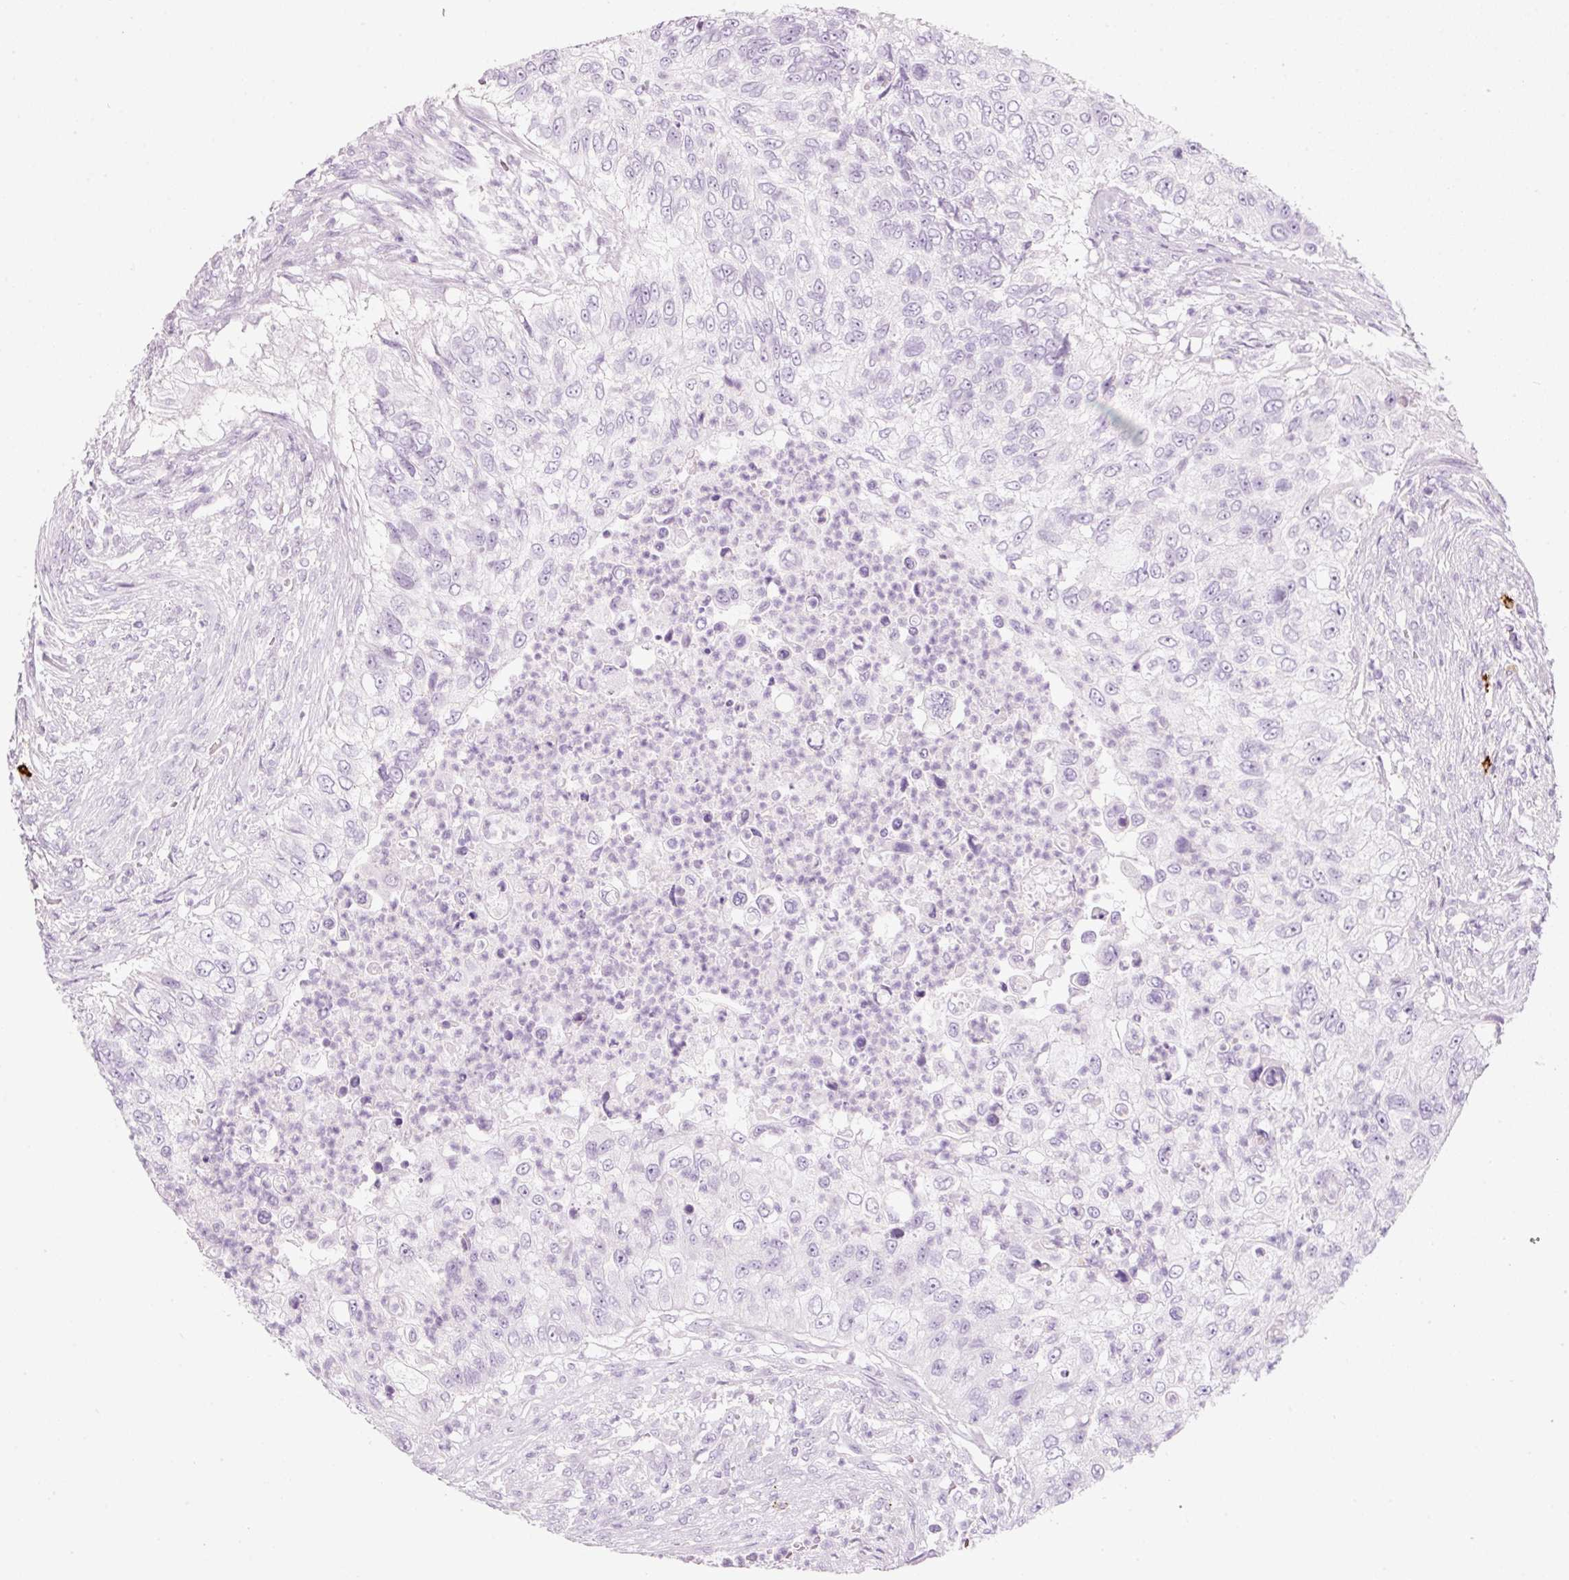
{"staining": {"intensity": "negative", "quantity": "none", "location": "none"}, "tissue": "urothelial cancer", "cell_type": "Tumor cells", "image_type": "cancer", "snomed": [{"axis": "morphology", "description": "Urothelial carcinoma, High grade"}, {"axis": "topography", "description": "Urinary bladder"}], "caption": "The histopathology image displays no staining of tumor cells in urothelial cancer.", "gene": "CMA1", "patient": {"sex": "female", "age": 60}}